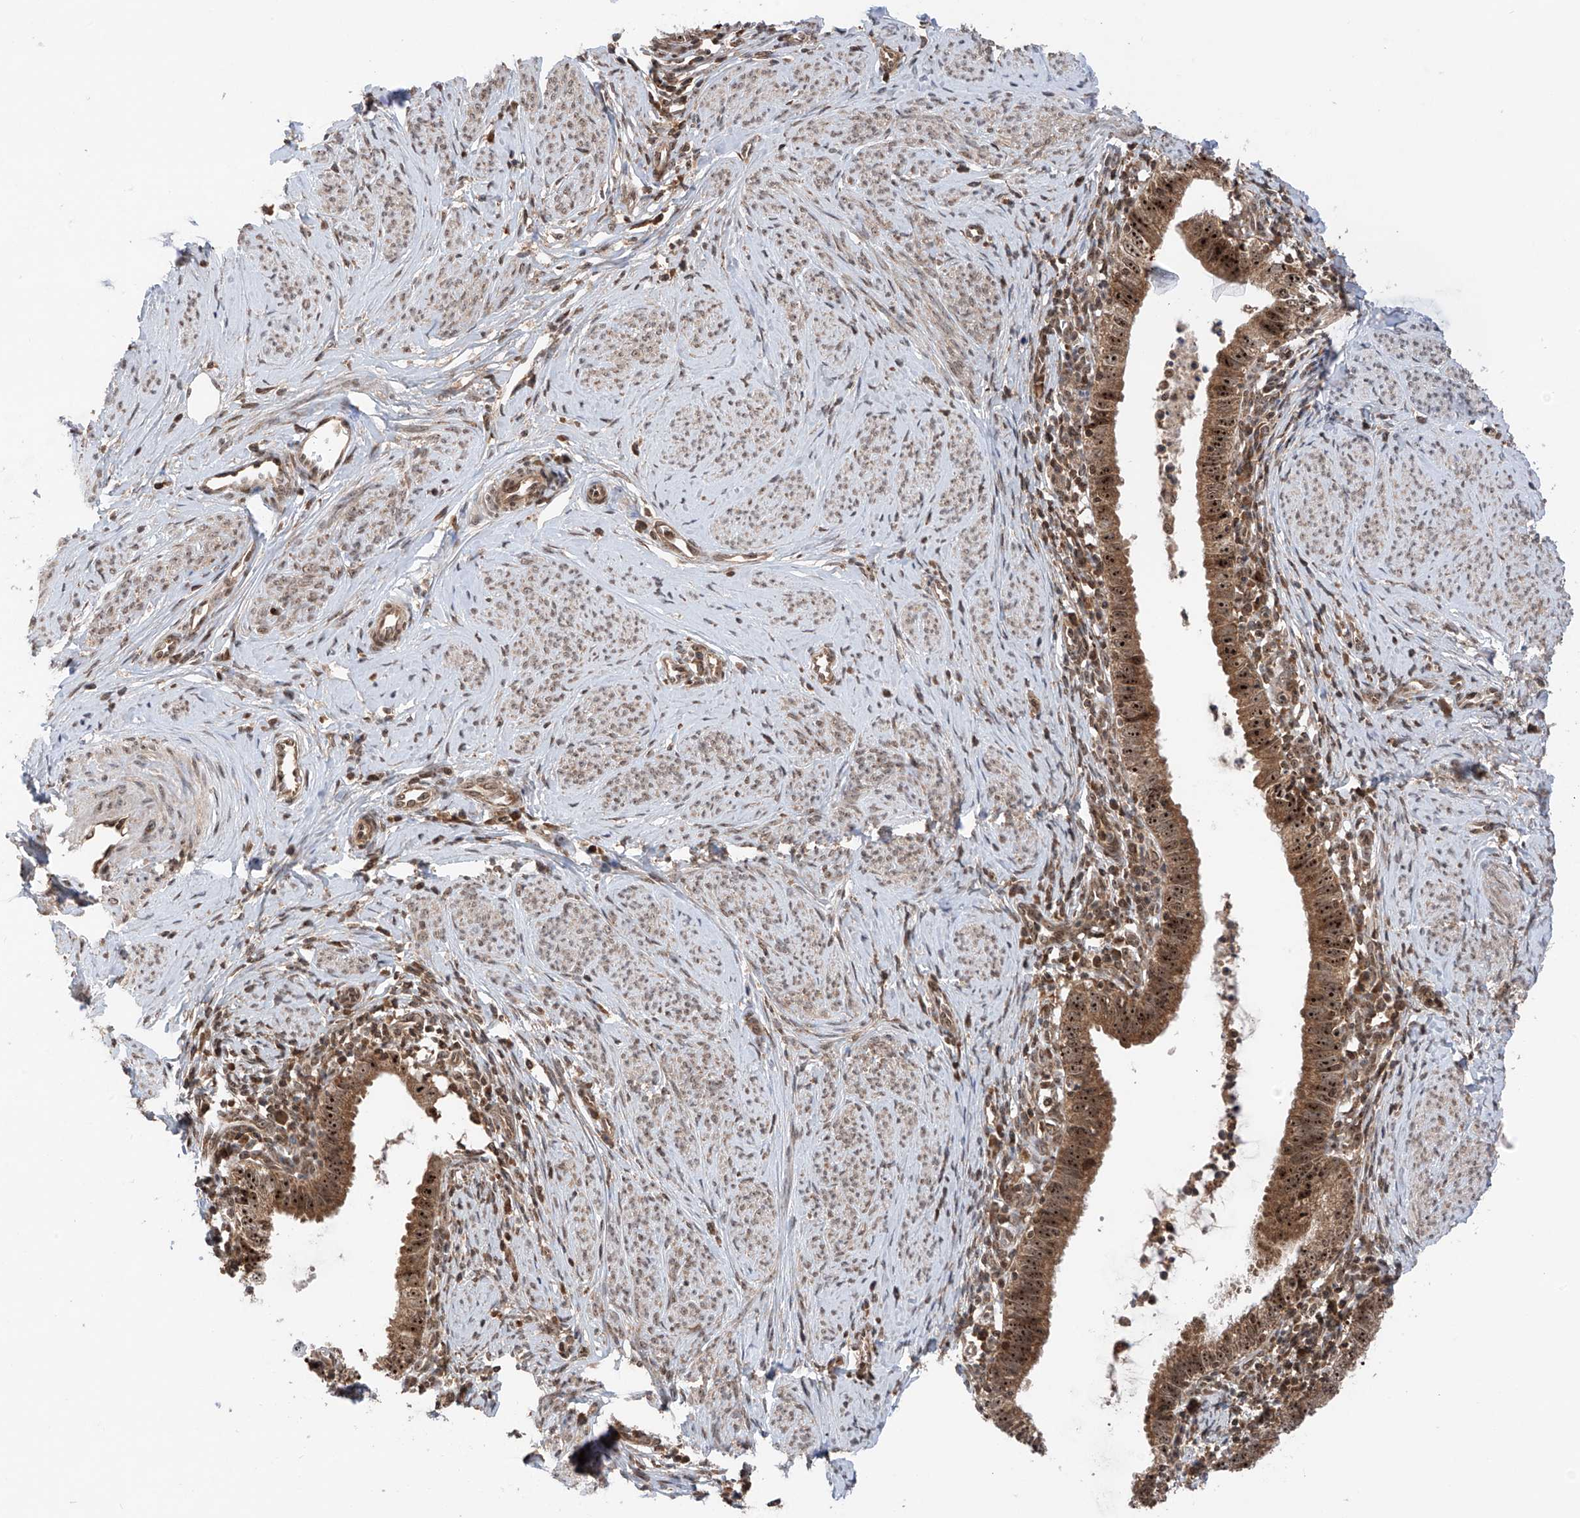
{"staining": {"intensity": "strong", "quantity": ">75%", "location": "cytoplasmic/membranous,nuclear"}, "tissue": "cervical cancer", "cell_type": "Tumor cells", "image_type": "cancer", "snomed": [{"axis": "morphology", "description": "Adenocarcinoma, NOS"}, {"axis": "topography", "description": "Cervix"}], "caption": "Adenocarcinoma (cervical) stained with a brown dye exhibits strong cytoplasmic/membranous and nuclear positive expression in approximately >75% of tumor cells.", "gene": "C1orf131", "patient": {"sex": "female", "age": 36}}